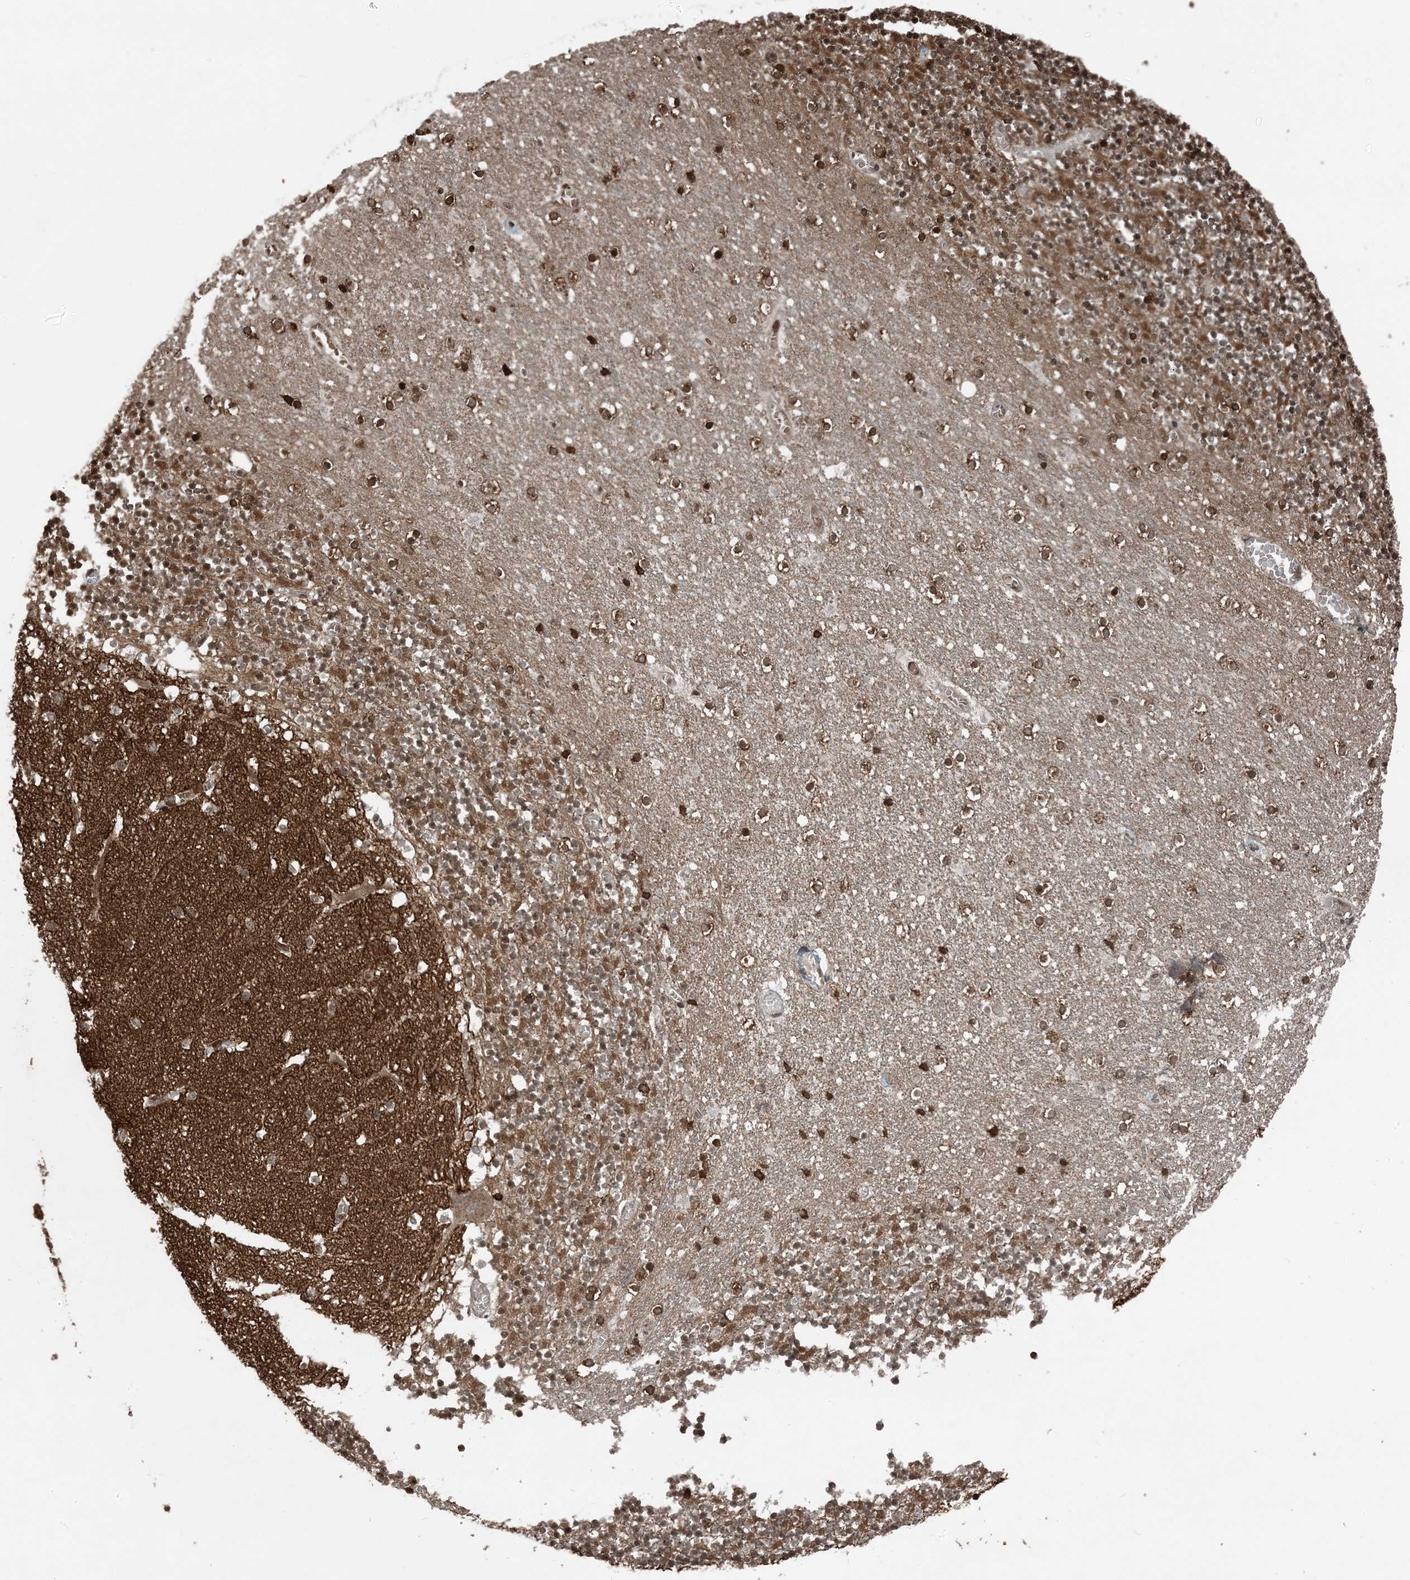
{"staining": {"intensity": "moderate", "quantity": ">75%", "location": "cytoplasmic/membranous,nuclear"}, "tissue": "cerebellum", "cell_type": "Cells in granular layer", "image_type": "normal", "snomed": [{"axis": "morphology", "description": "Normal tissue, NOS"}, {"axis": "topography", "description": "Cerebellum"}], "caption": "Moderate cytoplasmic/membranous,nuclear positivity is present in approximately >75% of cells in granular layer in benign cerebellum.", "gene": "ZFAND2B", "patient": {"sex": "female", "age": 28}}